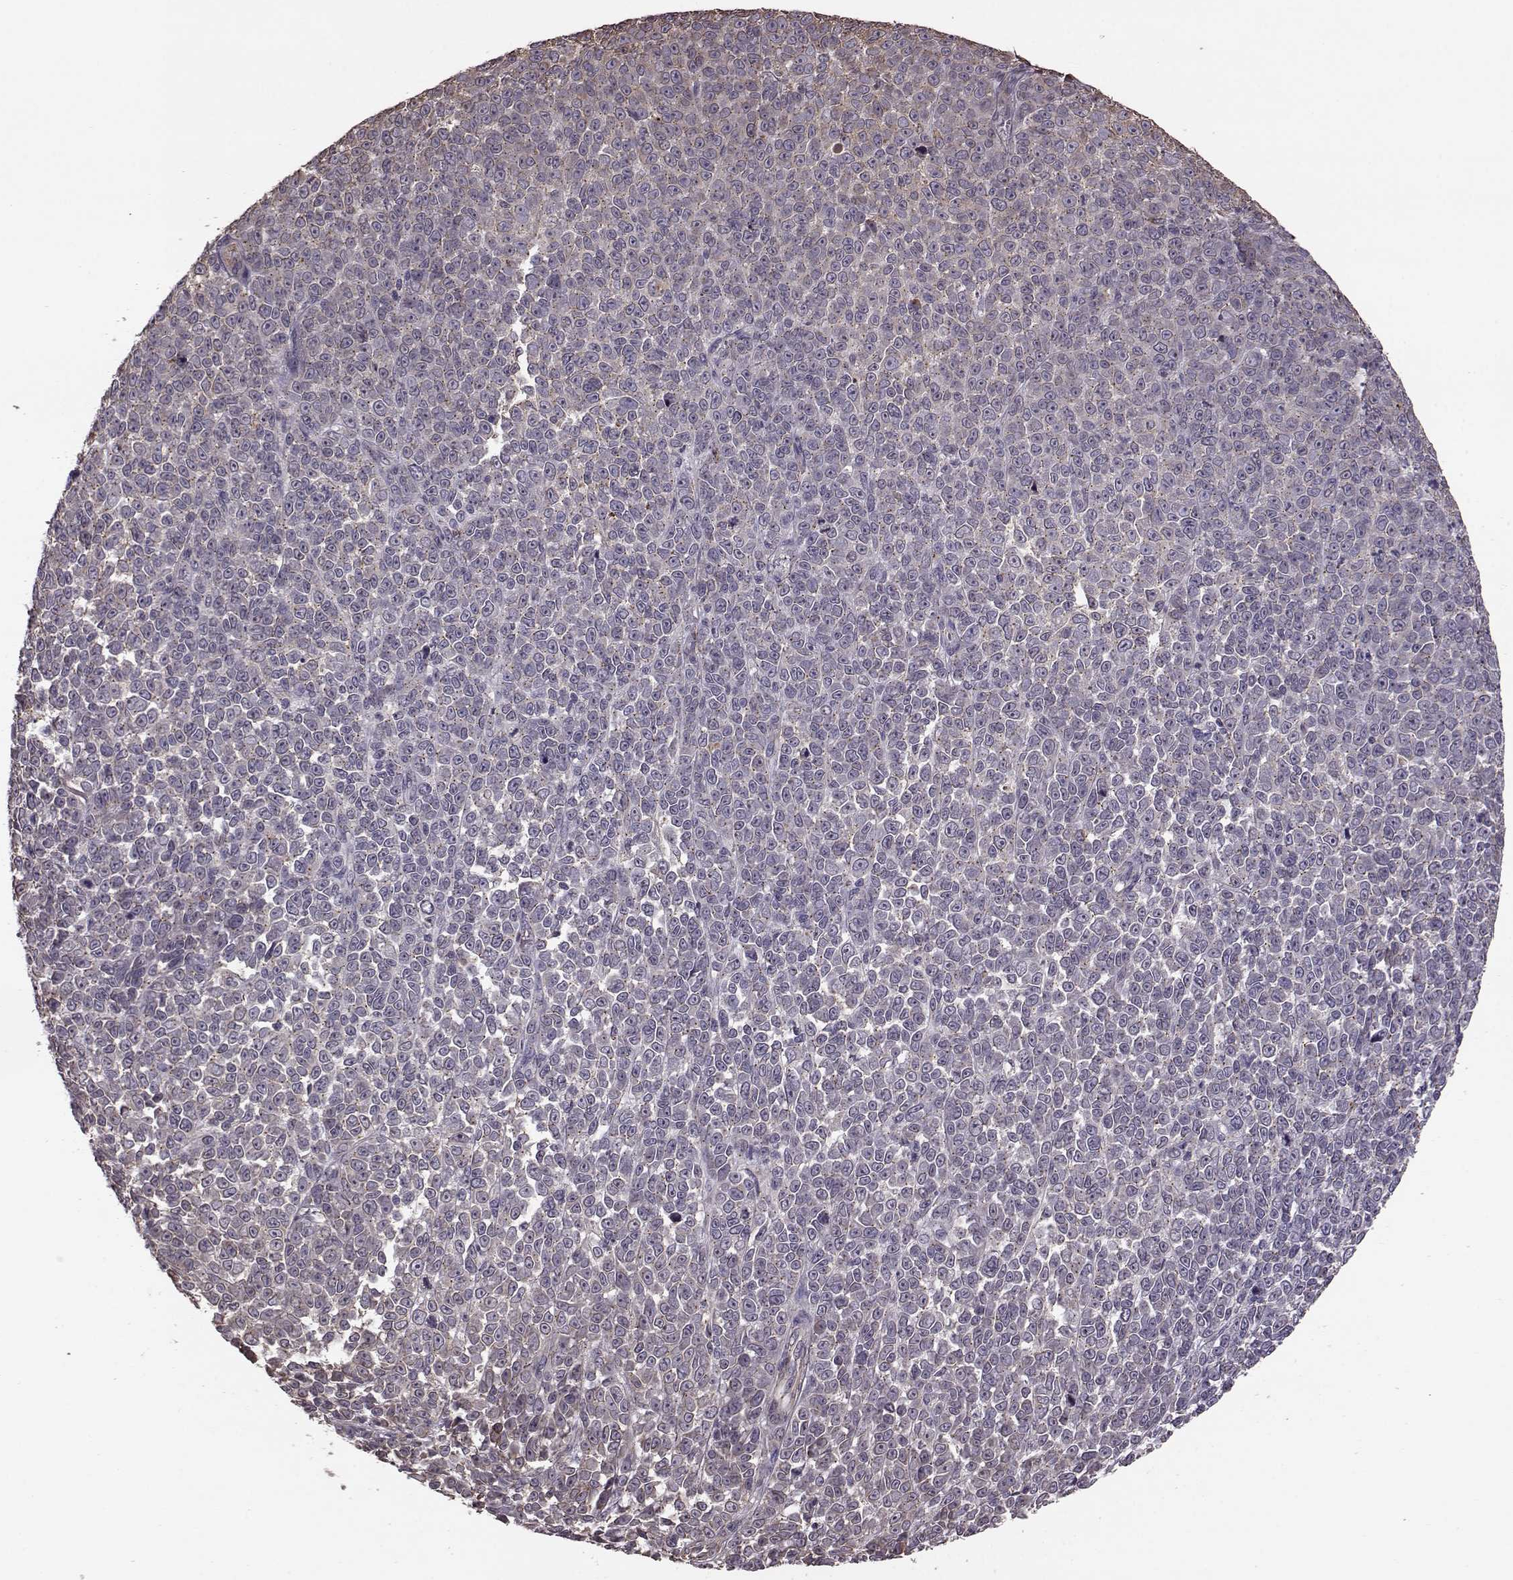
{"staining": {"intensity": "negative", "quantity": "none", "location": "none"}, "tissue": "melanoma", "cell_type": "Tumor cells", "image_type": "cancer", "snomed": [{"axis": "morphology", "description": "Malignant melanoma, NOS"}, {"axis": "topography", "description": "Skin"}], "caption": "High power microscopy photomicrograph of an immunohistochemistry (IHC) photomicrograph of malignant melanoma, revealing no significant expression in tumor cells. Nuclei are stained in blue.", "gene": "NTF3", "patient": {"sex": "female", "age": 95}}